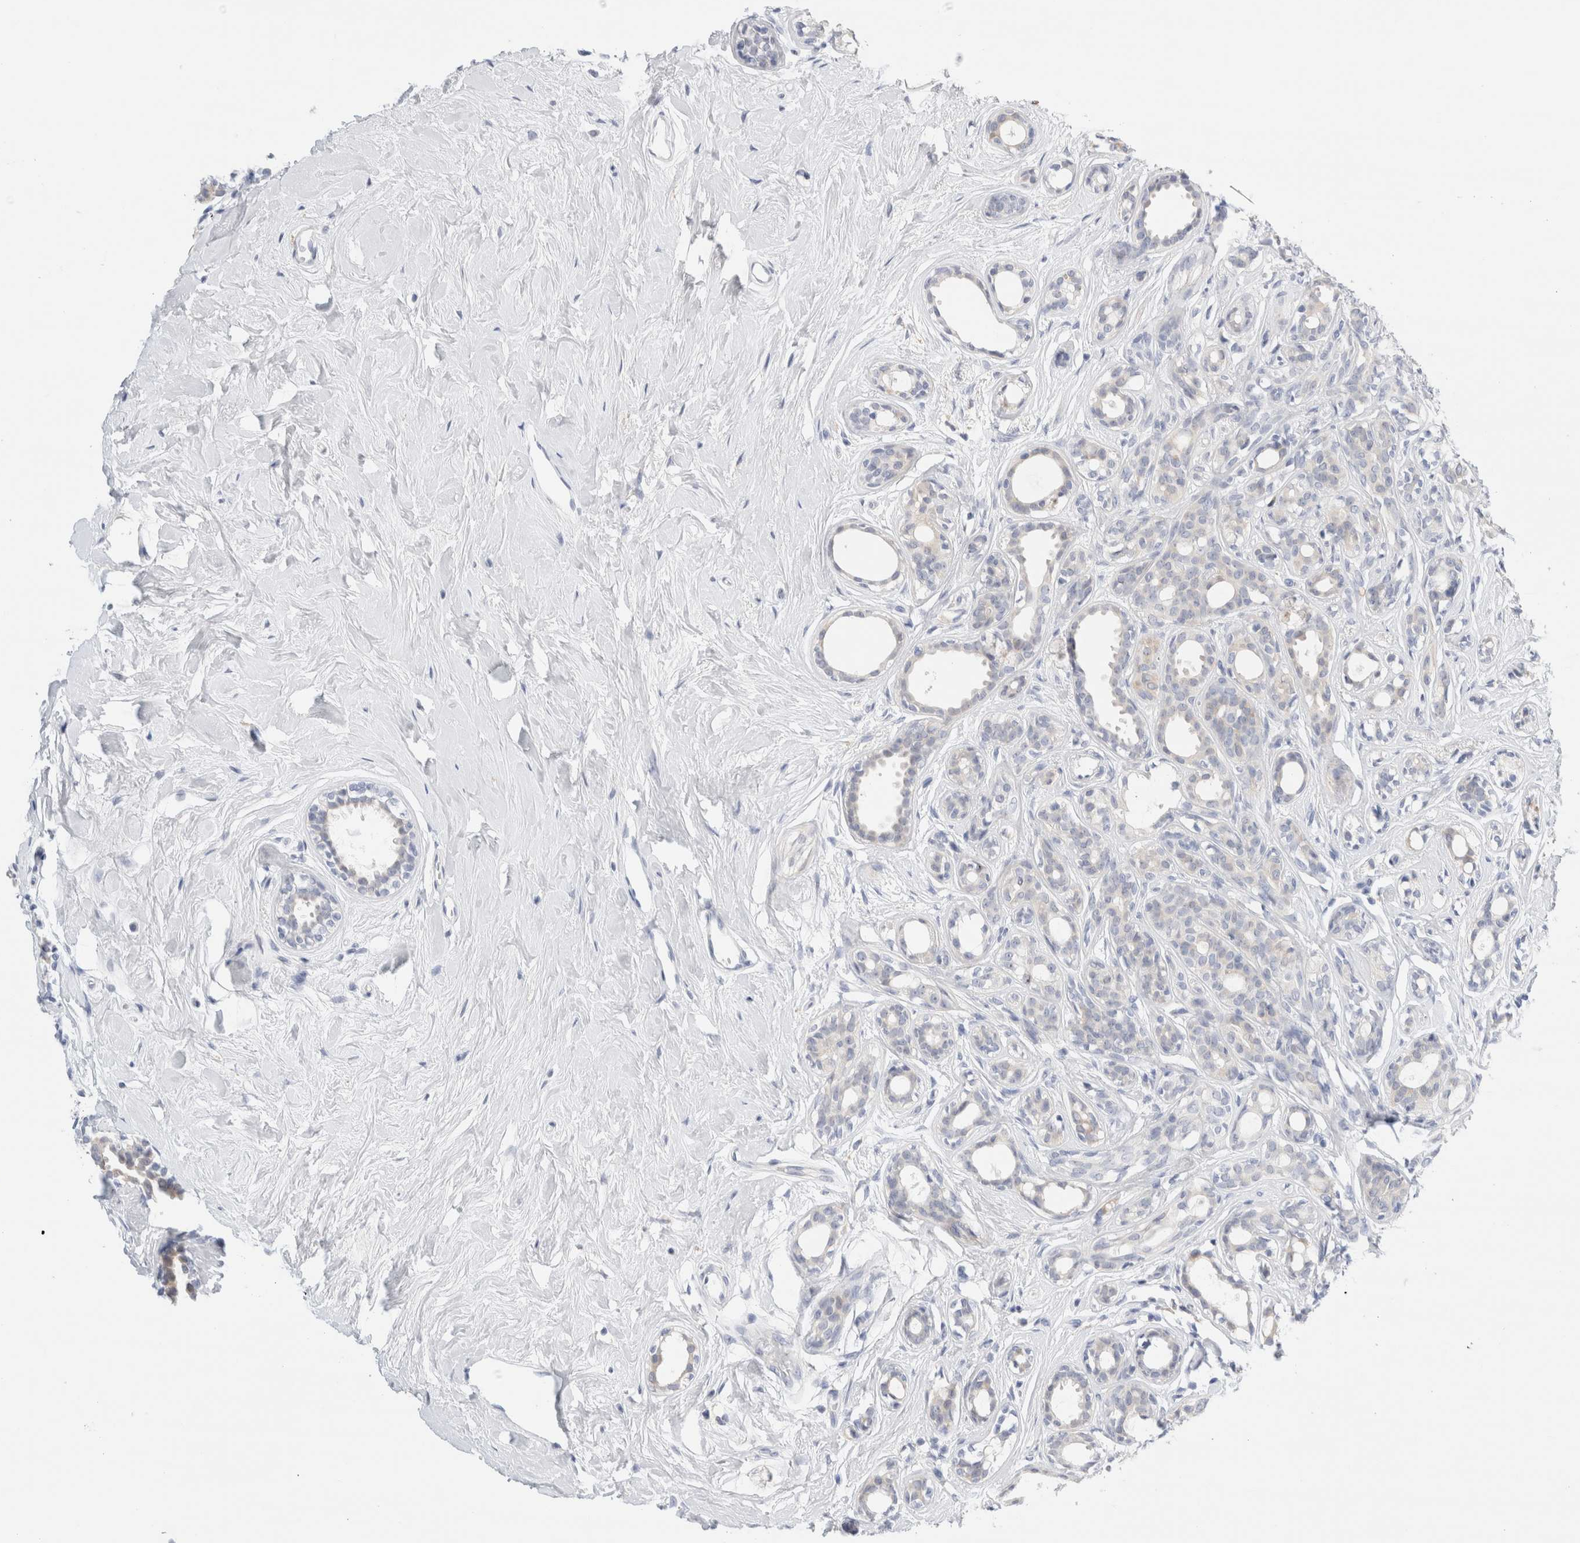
{"staining": {"intensity": "negative", "quantity": "none", "location": "none"}, "tissue": "breast cancer", "cell_type": "Tumor cells", "image_type": "cancer", "snomed": [{"axis": "morphology", "description": "Duct carcinoma"}, {"axis": "topography", "description": "Breast"}], "caption": "This is a image of immunohistochemistry staining of breast cancer (invasive ductal carcinoma), which shows no positivity in tumor cells. Nuclei are stained in blue.", "gene": "ADAM30", "patient": {"sex": "female", "age": 55}}